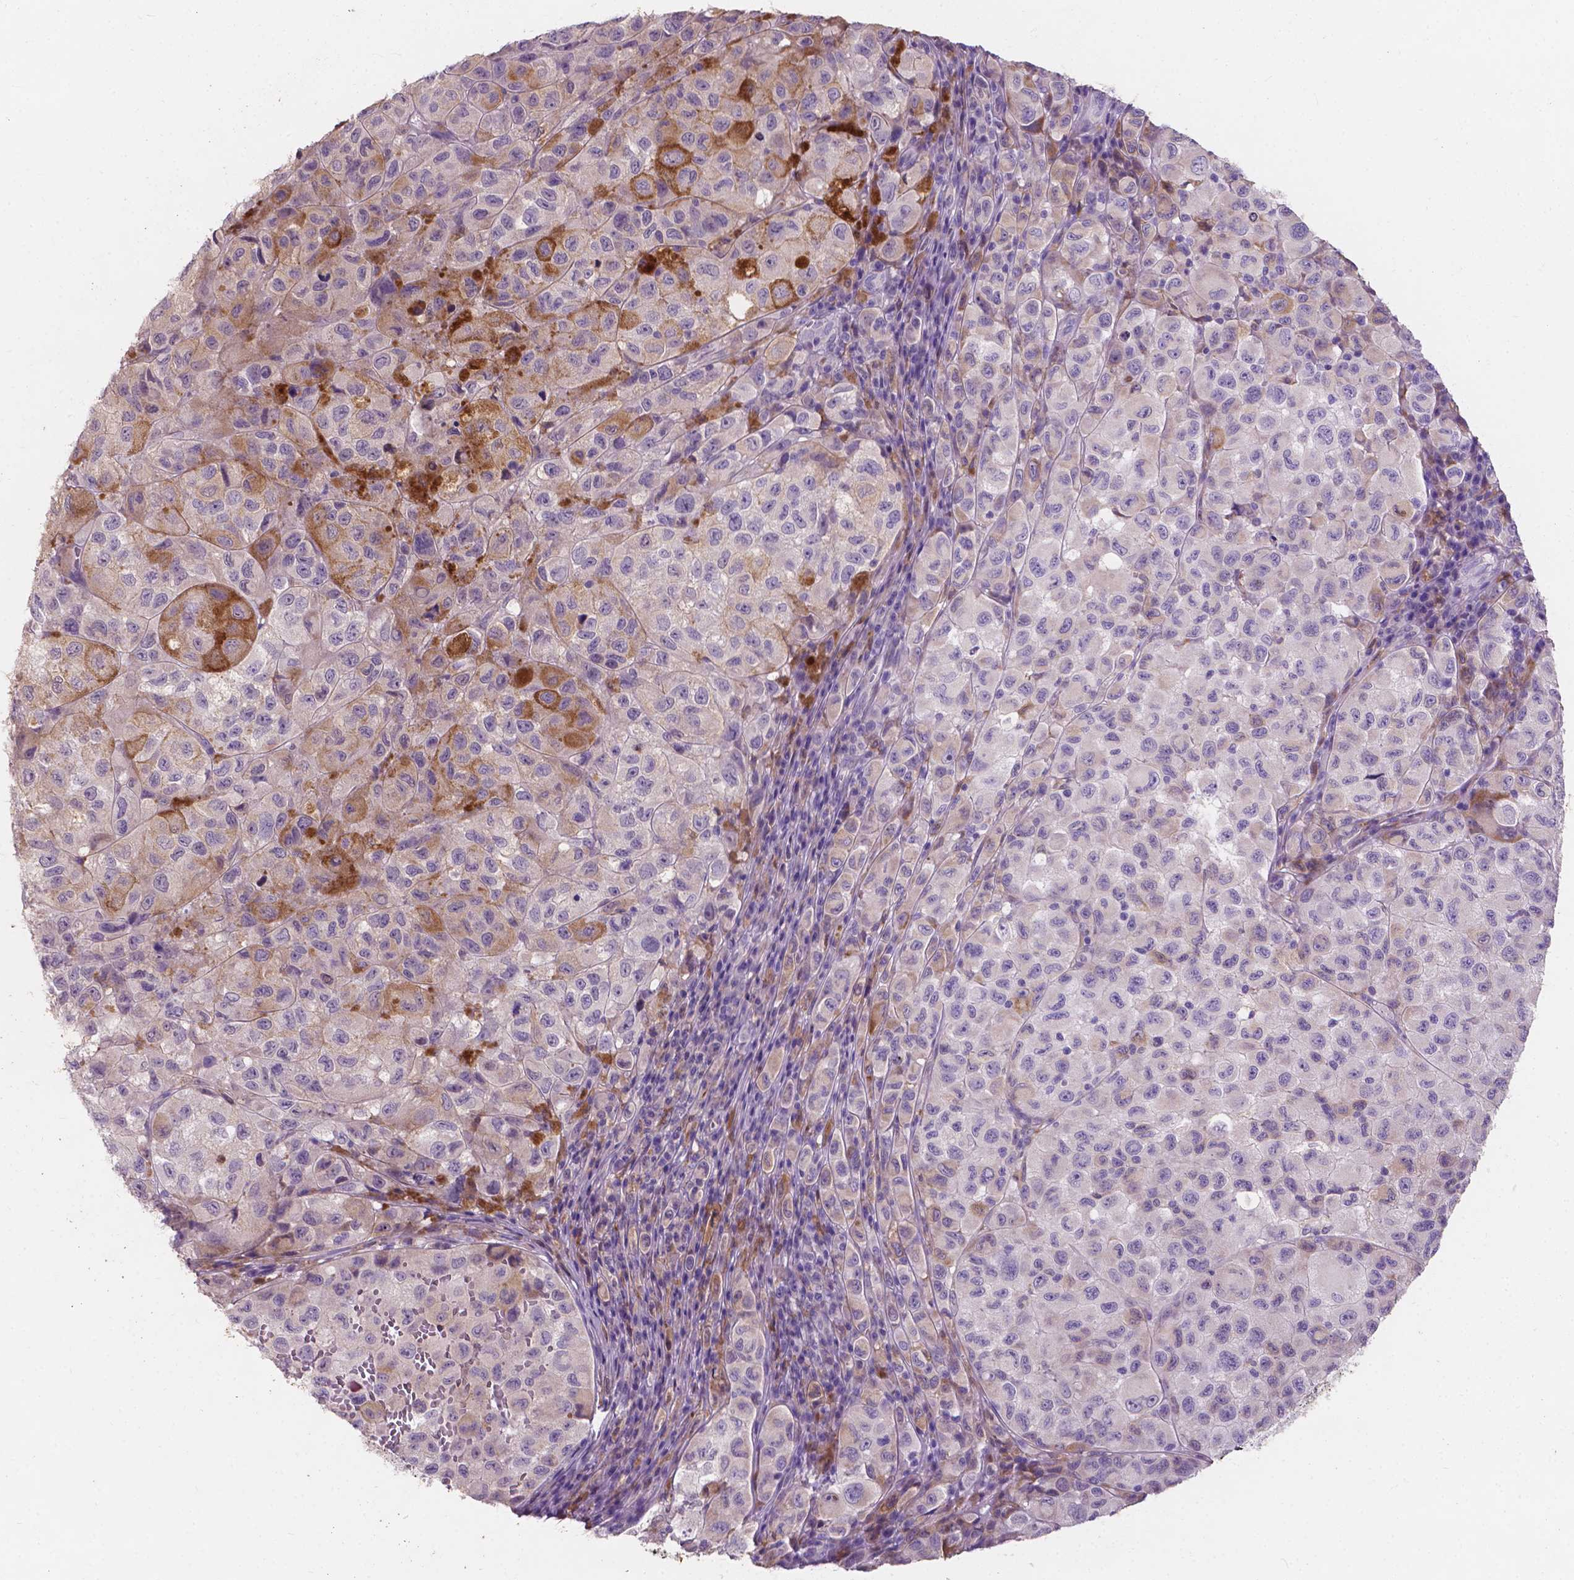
{"staining": {"intensity": "negative", "quantity": "none", "location": "none"}, "tissue": "melanoma", "cell_type": "Tumor cells", "image_type": "cancer", "snomed": [{"axis": "morphology", "description": "Malignant melanoma, NOS"}, {"axis": "topography", "description": "Skin"}], "caption": "Tumor cells are negative for protein expression in human malignant melanoma.", "gene": "IREB2", "patient": {"sex": "male", "age": 93}}